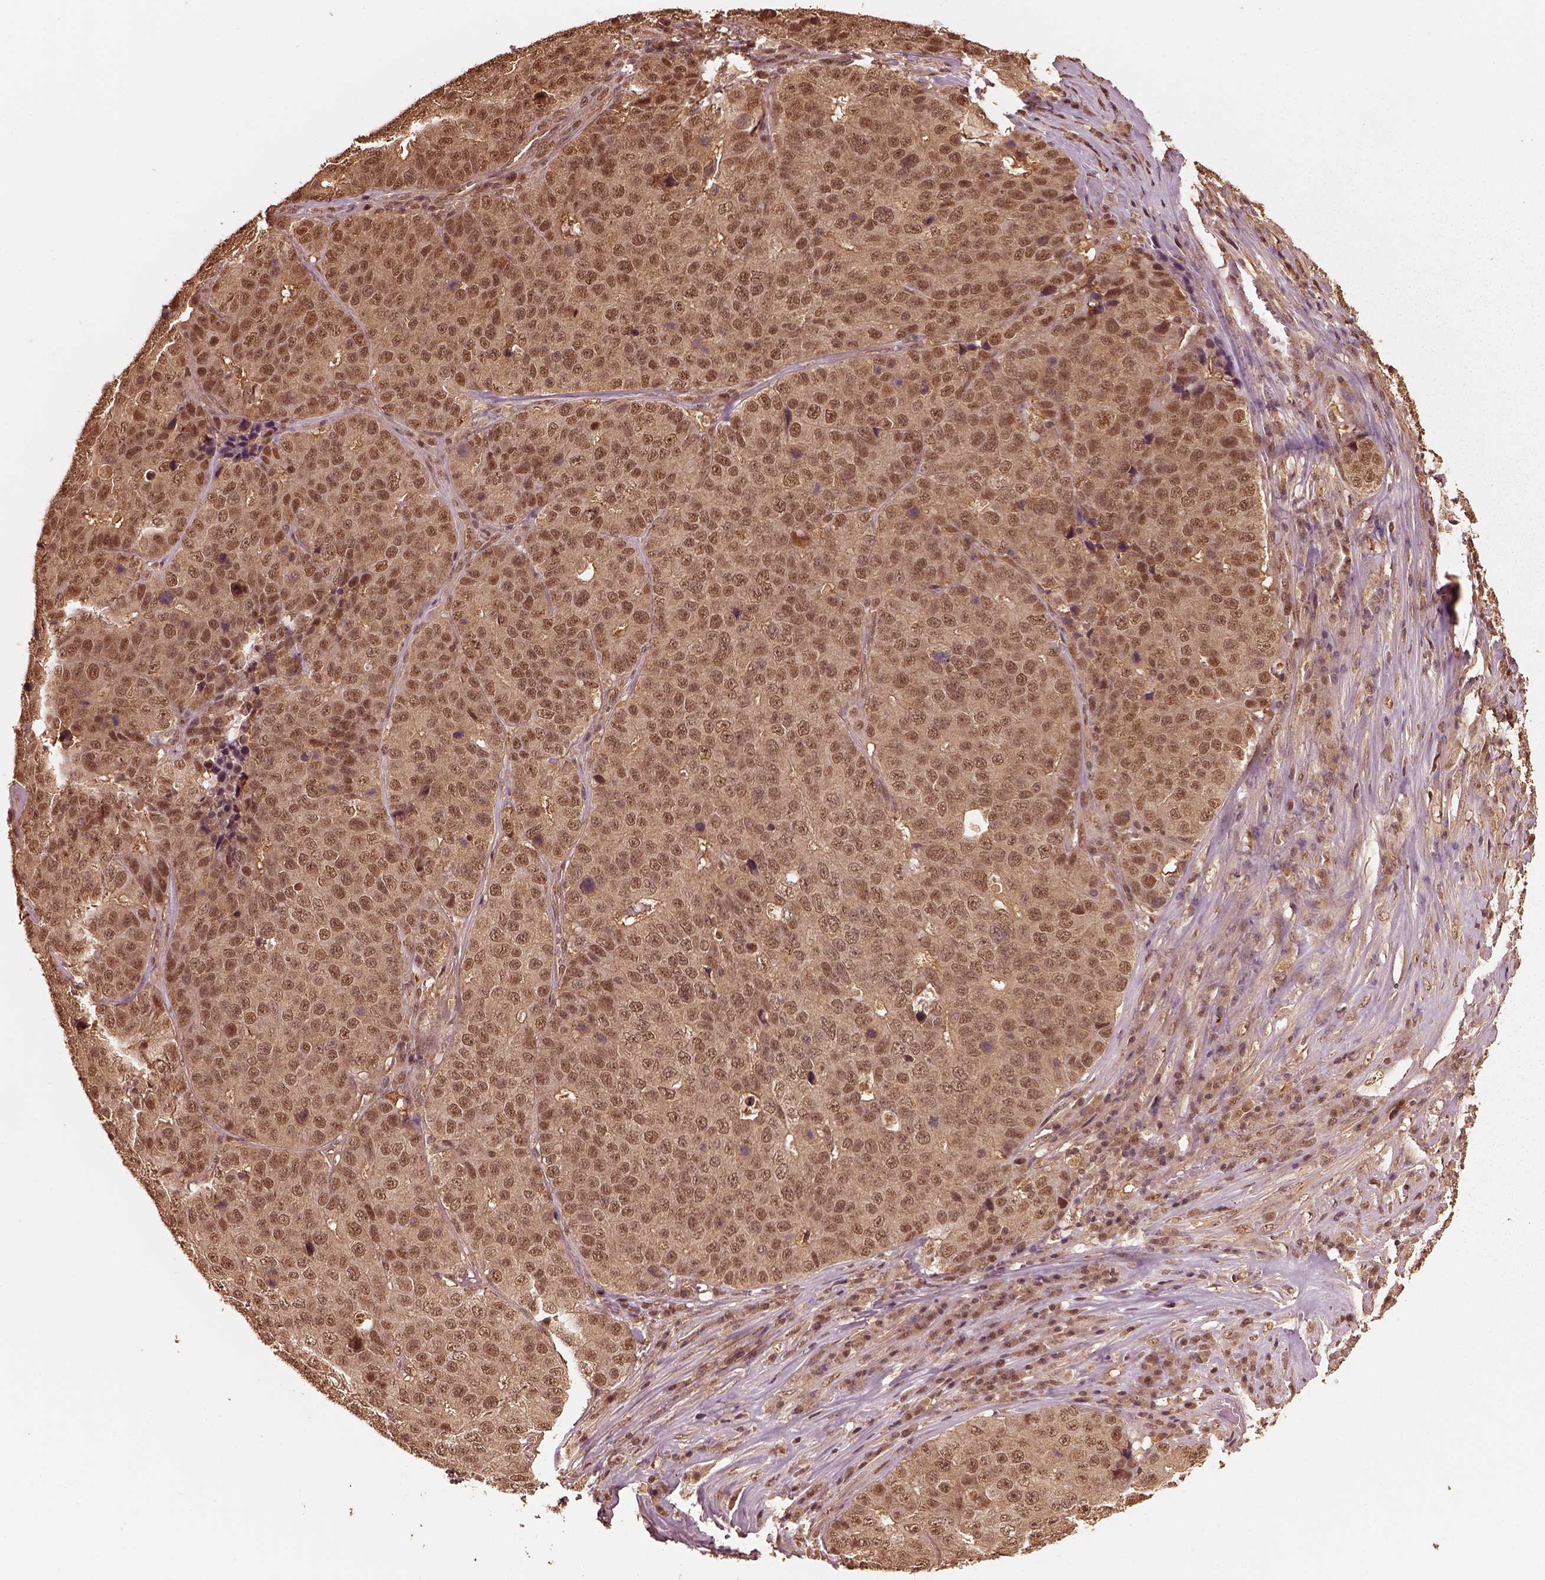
{"staining": {"intensity": "moderate", "quantity": ">75%", "location": "cytoplasmic/membranous,nuclear"}, "tissue": "stomach cancer", "cell_type": "Tumor cells", "image_type": "cancer", "snomed": [{"axis": "morphology", "description": "Adenocarcinoma, NOS"}, {"axis": "topography", "description": "Stomach"}], "caption": "Protein expression analysis of stomach cancer exhibits moderate cytoplasmic/membranous and nuclear expression in approximately >75% of tumor cells.", "gene": "PSMC5", "patient": {"sex": "male", "age": 71}}